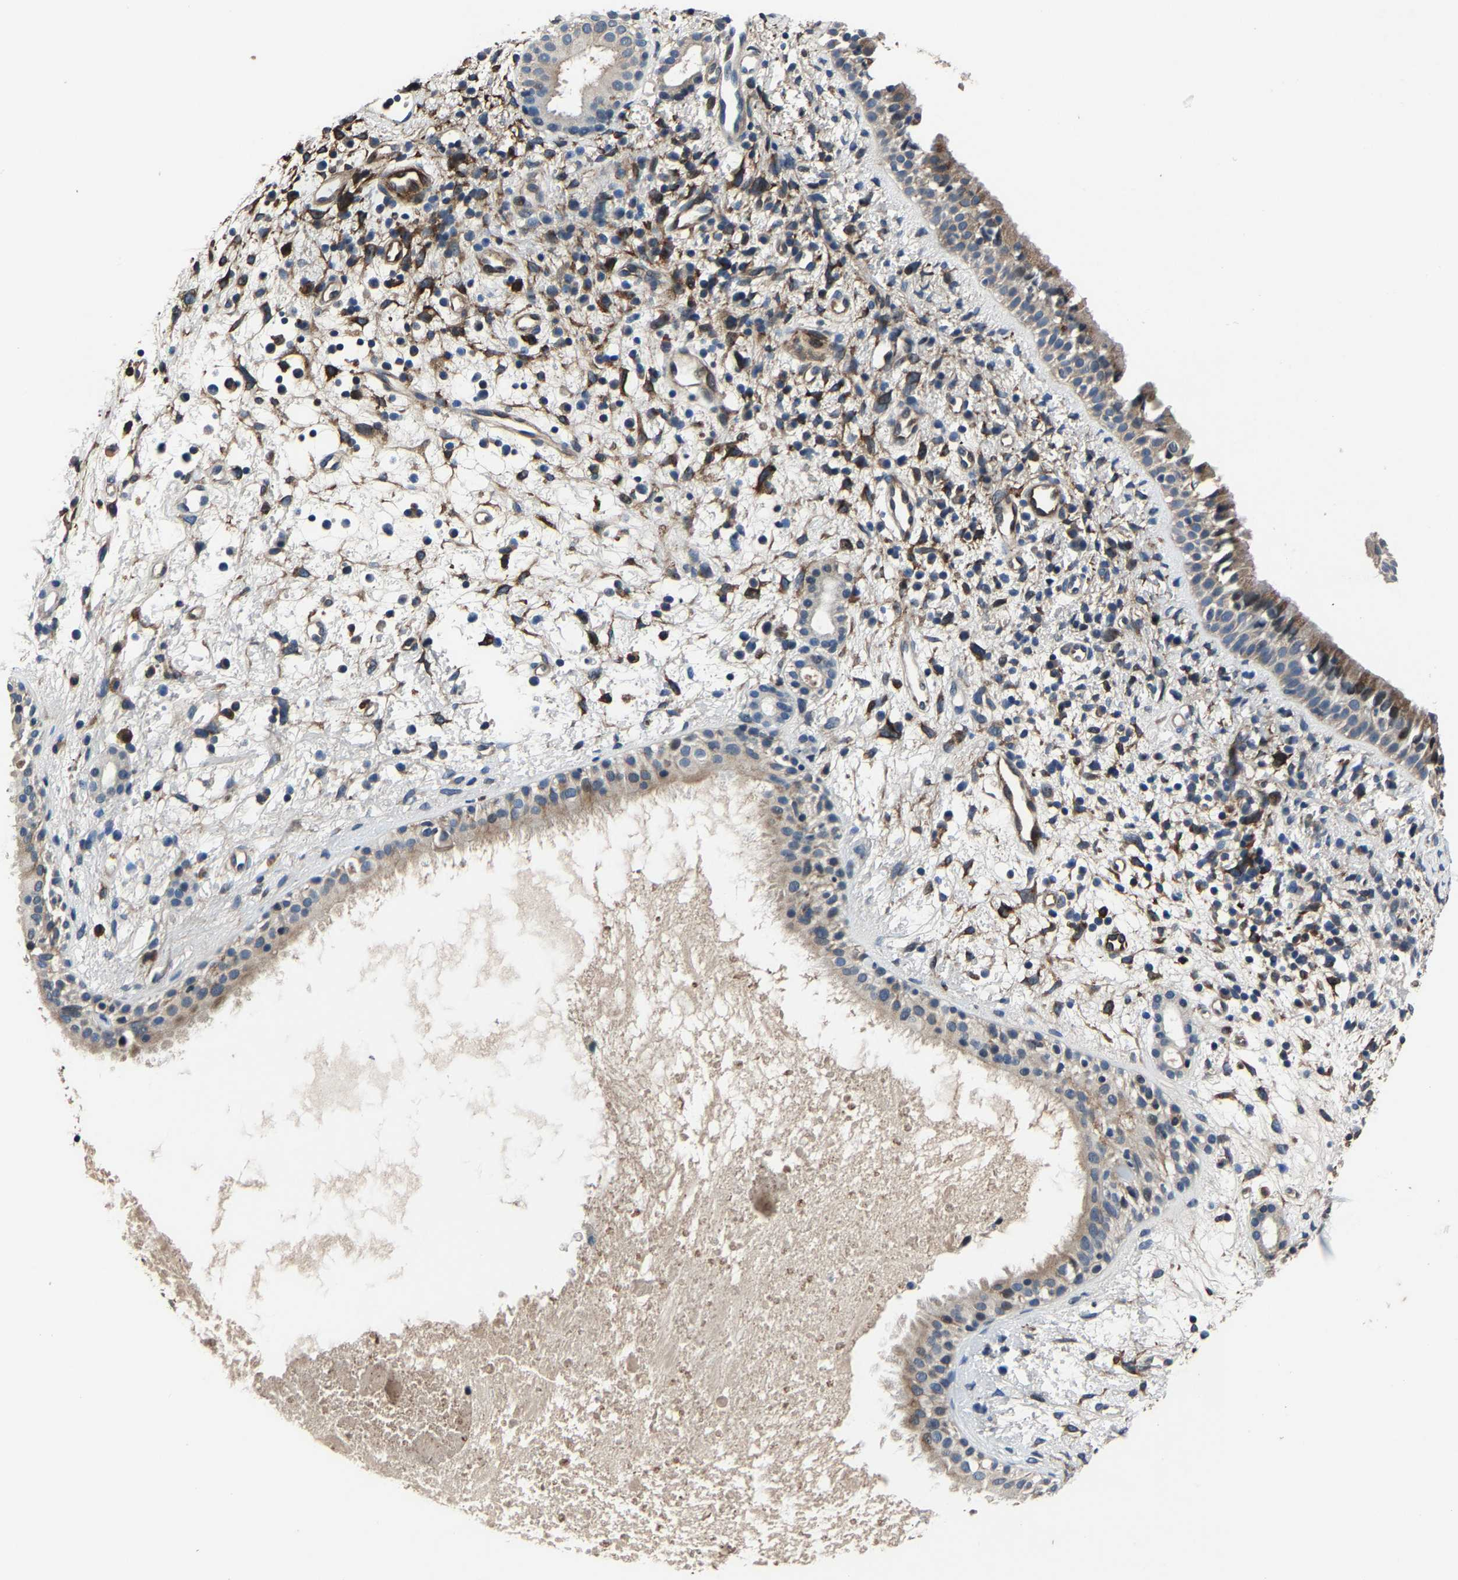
{"staining": {"intensity": "weak", "quantity": ">75%", "location": "cytoplasmic/membranous"}, "tissue": "nasopharynx", "cell_type": "Respiratory epithelial cells", "image_type": "normal", "snomed": [{"axis": "morphology", "description": "Normal tissue, NOS"}, {"axis": "topography", "description": "Nasopharynx"}], "caption": "High-power microscopy captured an immunohistochemistry photomicrograph of unremarkable nasopharynx, revealing weak cytoplasmic/membranous staining in about >75% of respiratory epithelial cells.", "gene": "PCNX2", "patient": {"sex": "male", "age": 22}}